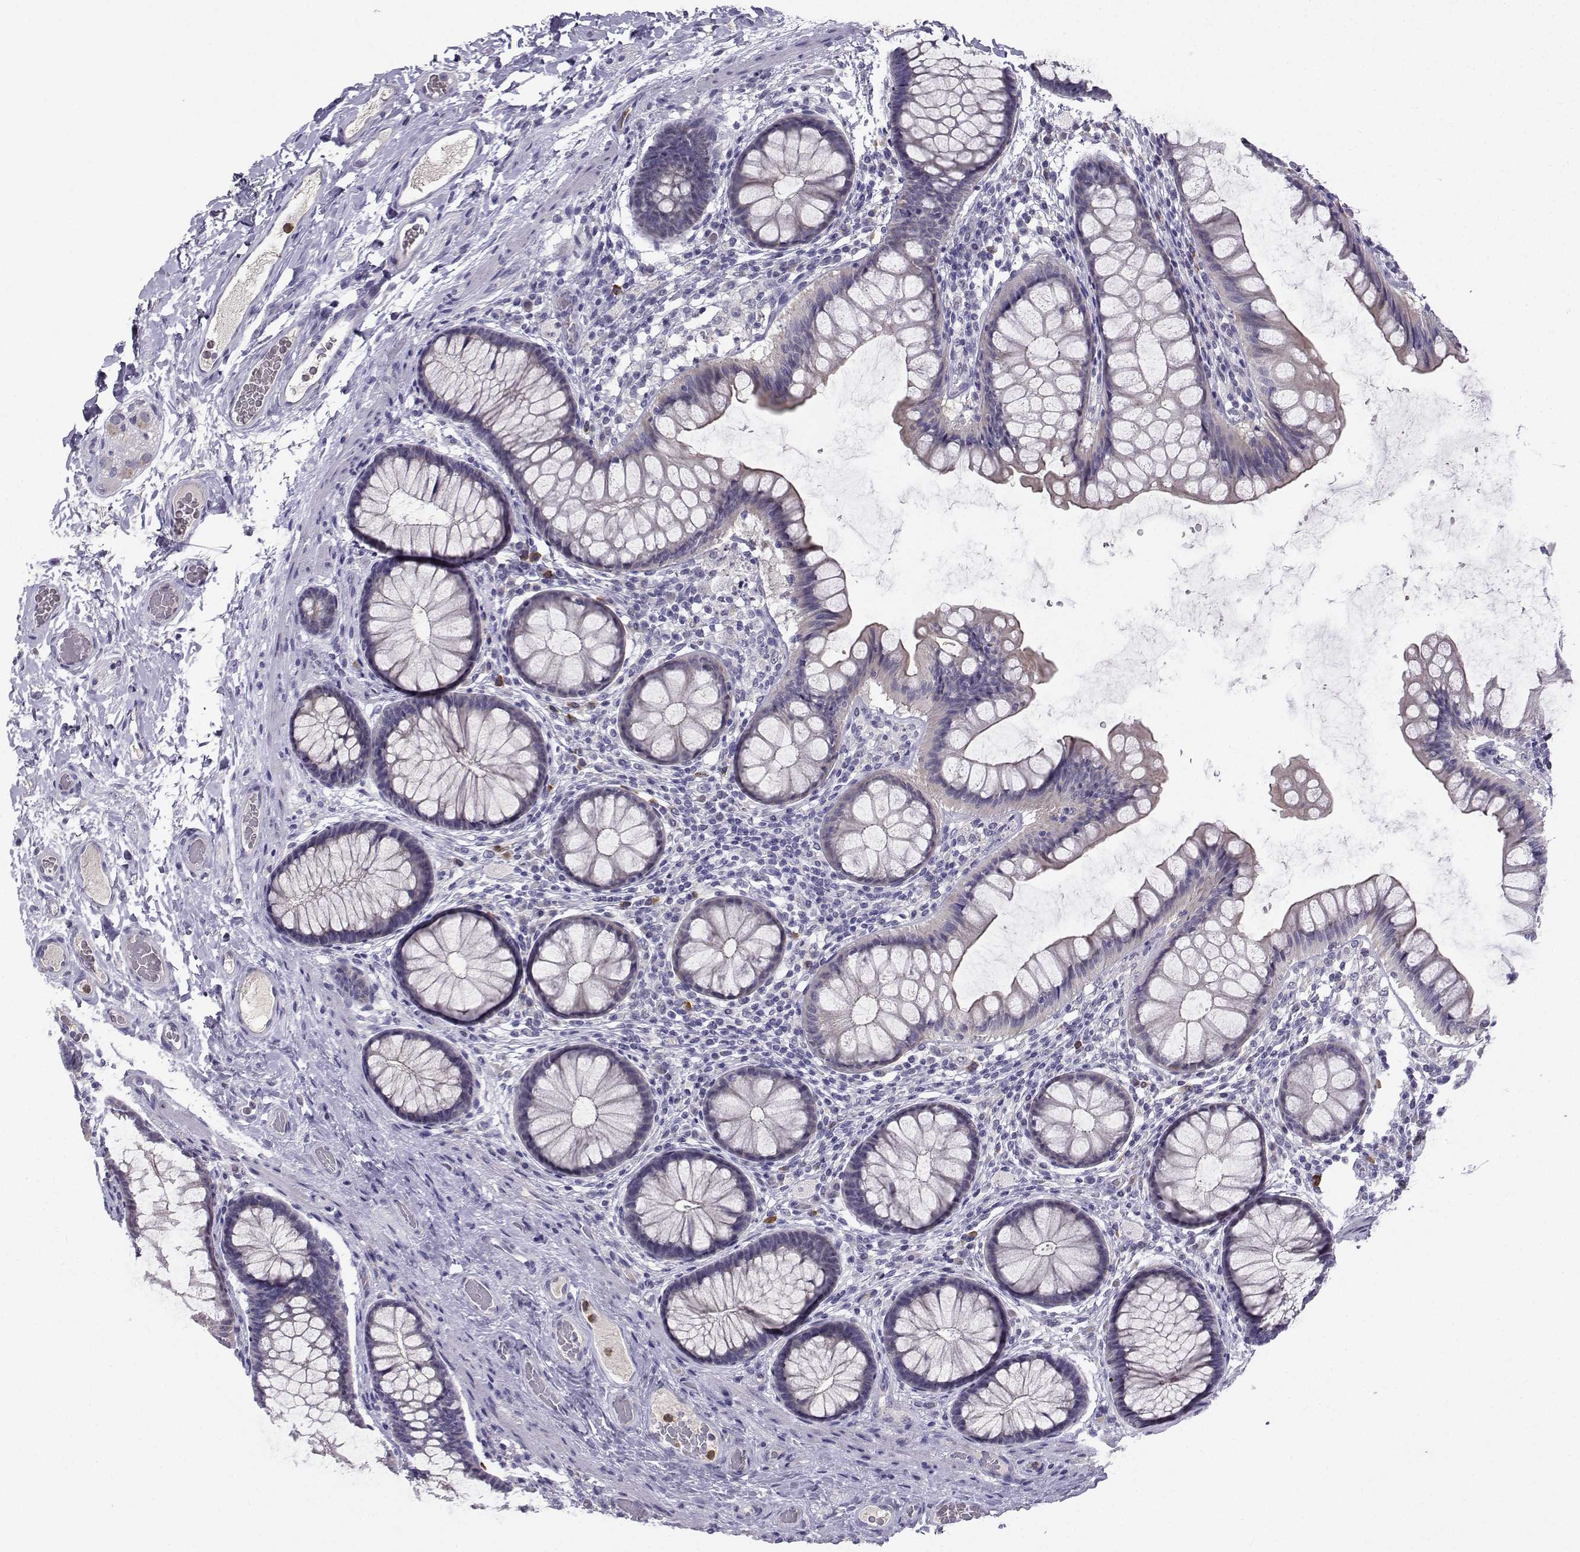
{"staining": {"intensity": "negative", "quantity": "none", "location": "none"}, "tissue": "colon", "cell_type": "Endothelial cells", "image_type": "normal", "snomed": [{"axis": "morphology", "description": "Normal tissue, NOS"}, {"axis": "topography", "description": "Colon"}], "caption": "This is an immunohistochemistry (IHC) histopathology image of normal human colon. There is no staining in endothelial cells.", "gene": "CALY", "patient": {"sex": "female", "age": 65}}